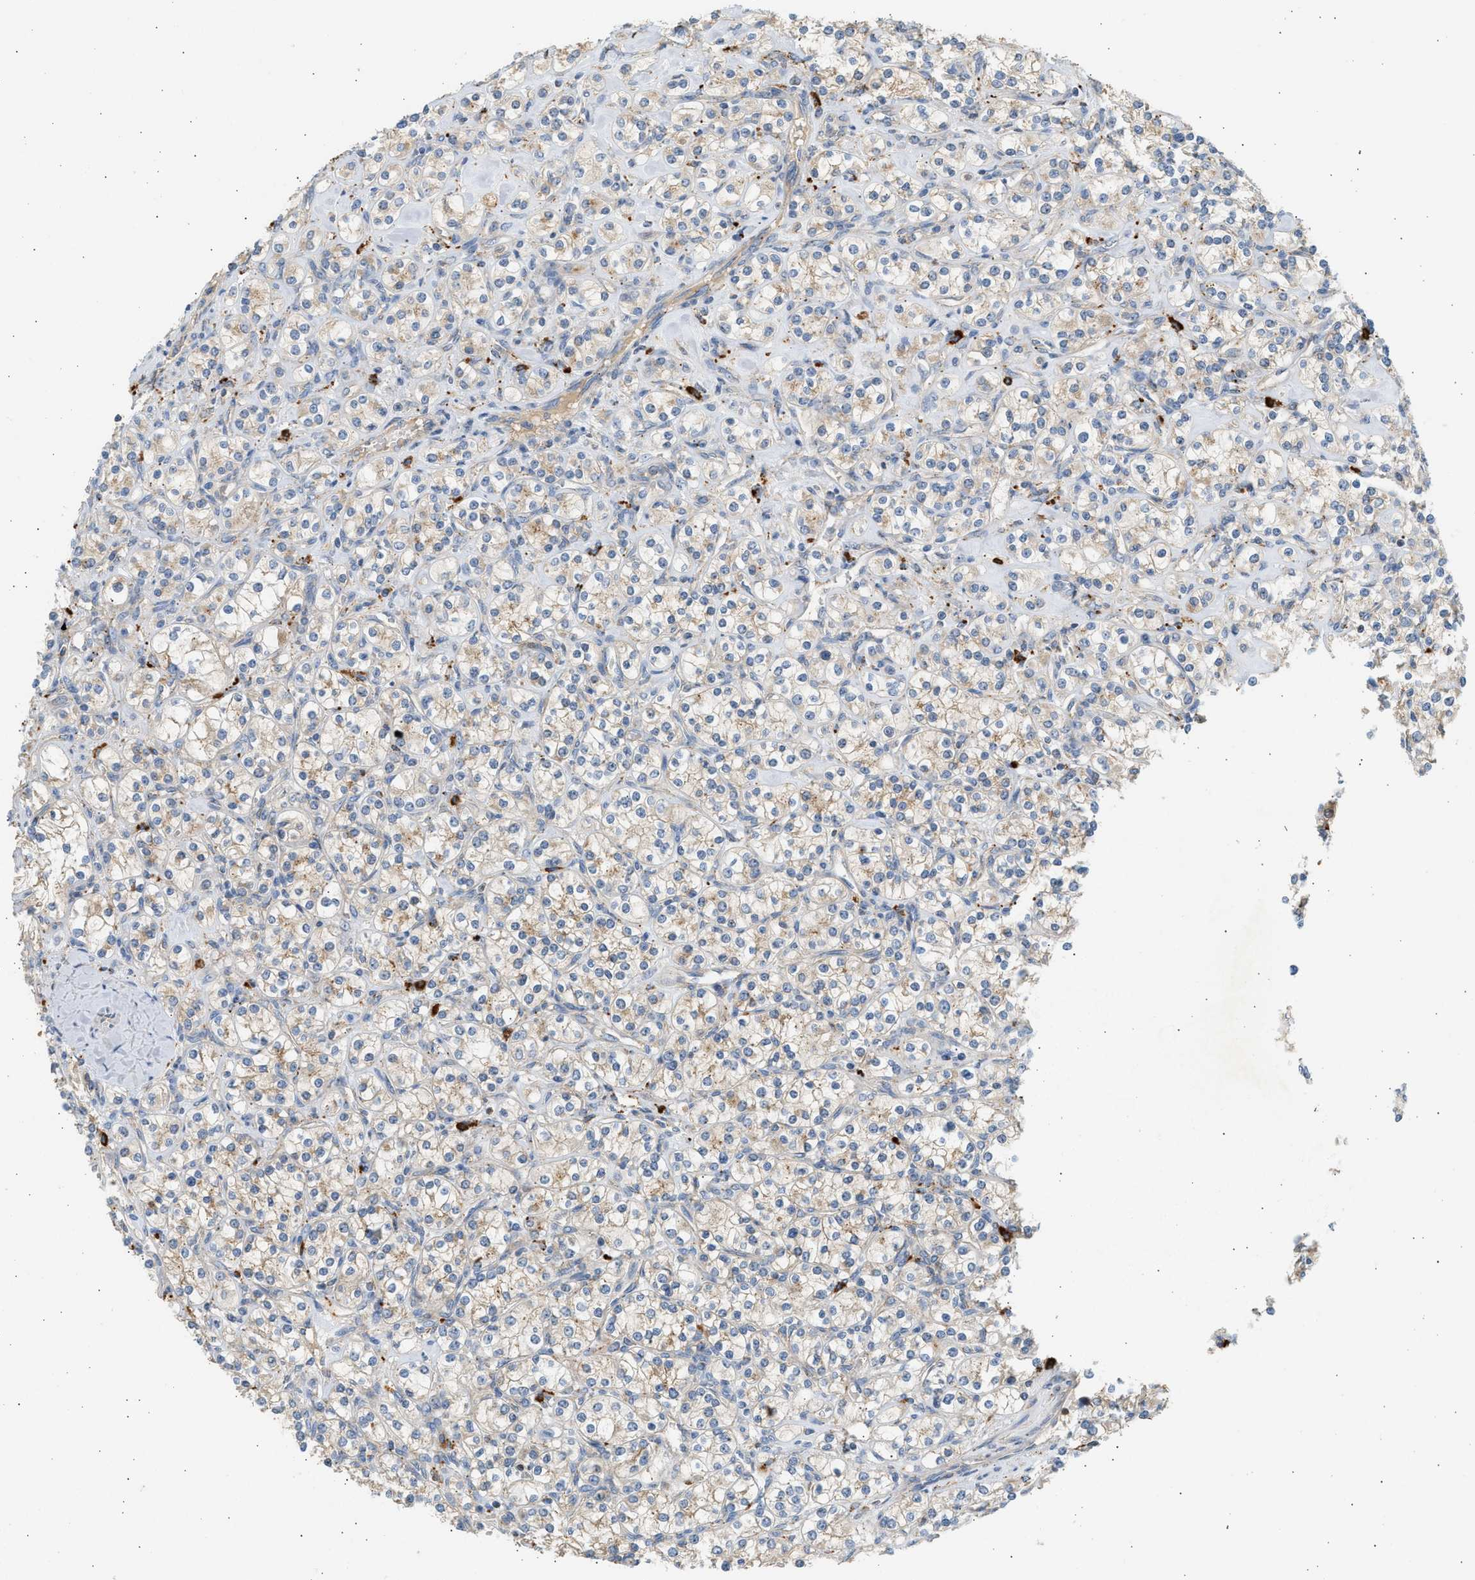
{"staining": {"intensity": "weak", "quantity": "25%-75%", "location": "cytoplasmic/membranous"}, "tissue": "renal cancer", "cell_type": "Tumor cells", "image_type": "cancer", "snomed": [{"axis": "morphology", "description": "Adenocarcinoma, NOS"}, {"axis": "topography", "description": "Kidney"}], "caption": "Tumor cells demonstrate low levels of weak cytoplasmic/membranous positivity in approximately 25%-75% of cells in renal cancer (adenocarcinoma).", "gene": "ENTHD1", "patient": {"sex": "male", "age": 77}}